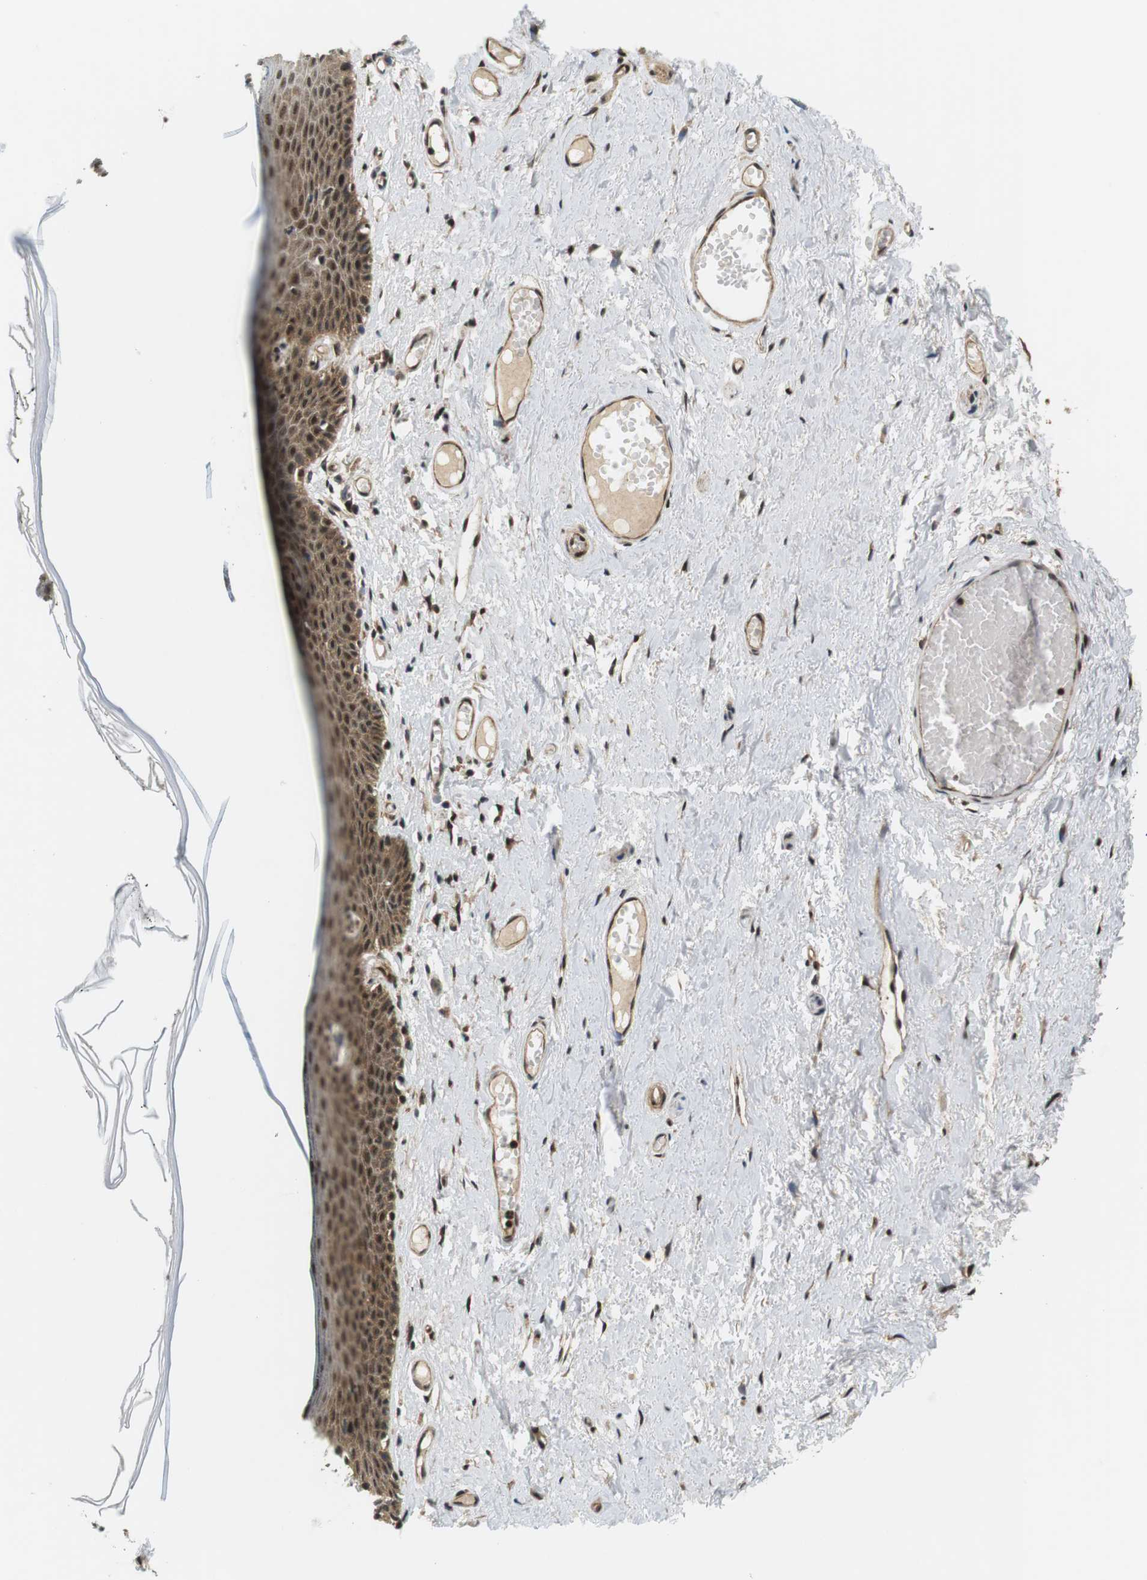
{"staining": {"intensity": "strong", "quantity": ">75%", "location": "cytoplasmic/membranous,nuclear"}, "tissue": "skin", "cell_type": "Epidermal cells", "image_type": "normal", "snomed": [{"axis": "morphology", "description": "Normal tissue, NOS"}, {"axis": "topography", "description": "Adipose tissue"}, {"axis": "topography", "description": "Vascular tissue"}, {"axis": "topography", "description": "Anal"}, {"axis": "topography", "description": "Peripheral nerve tissue"}], "caption": "About >75% of epidermal cells in benign human skin demonstrate strong cytoplasmic/membranous,nuclear protein expression as visualized by brown immunohistochemical staining.", "gene": "CSNK2B", "patient": {"sex": "female", "age": 54}}